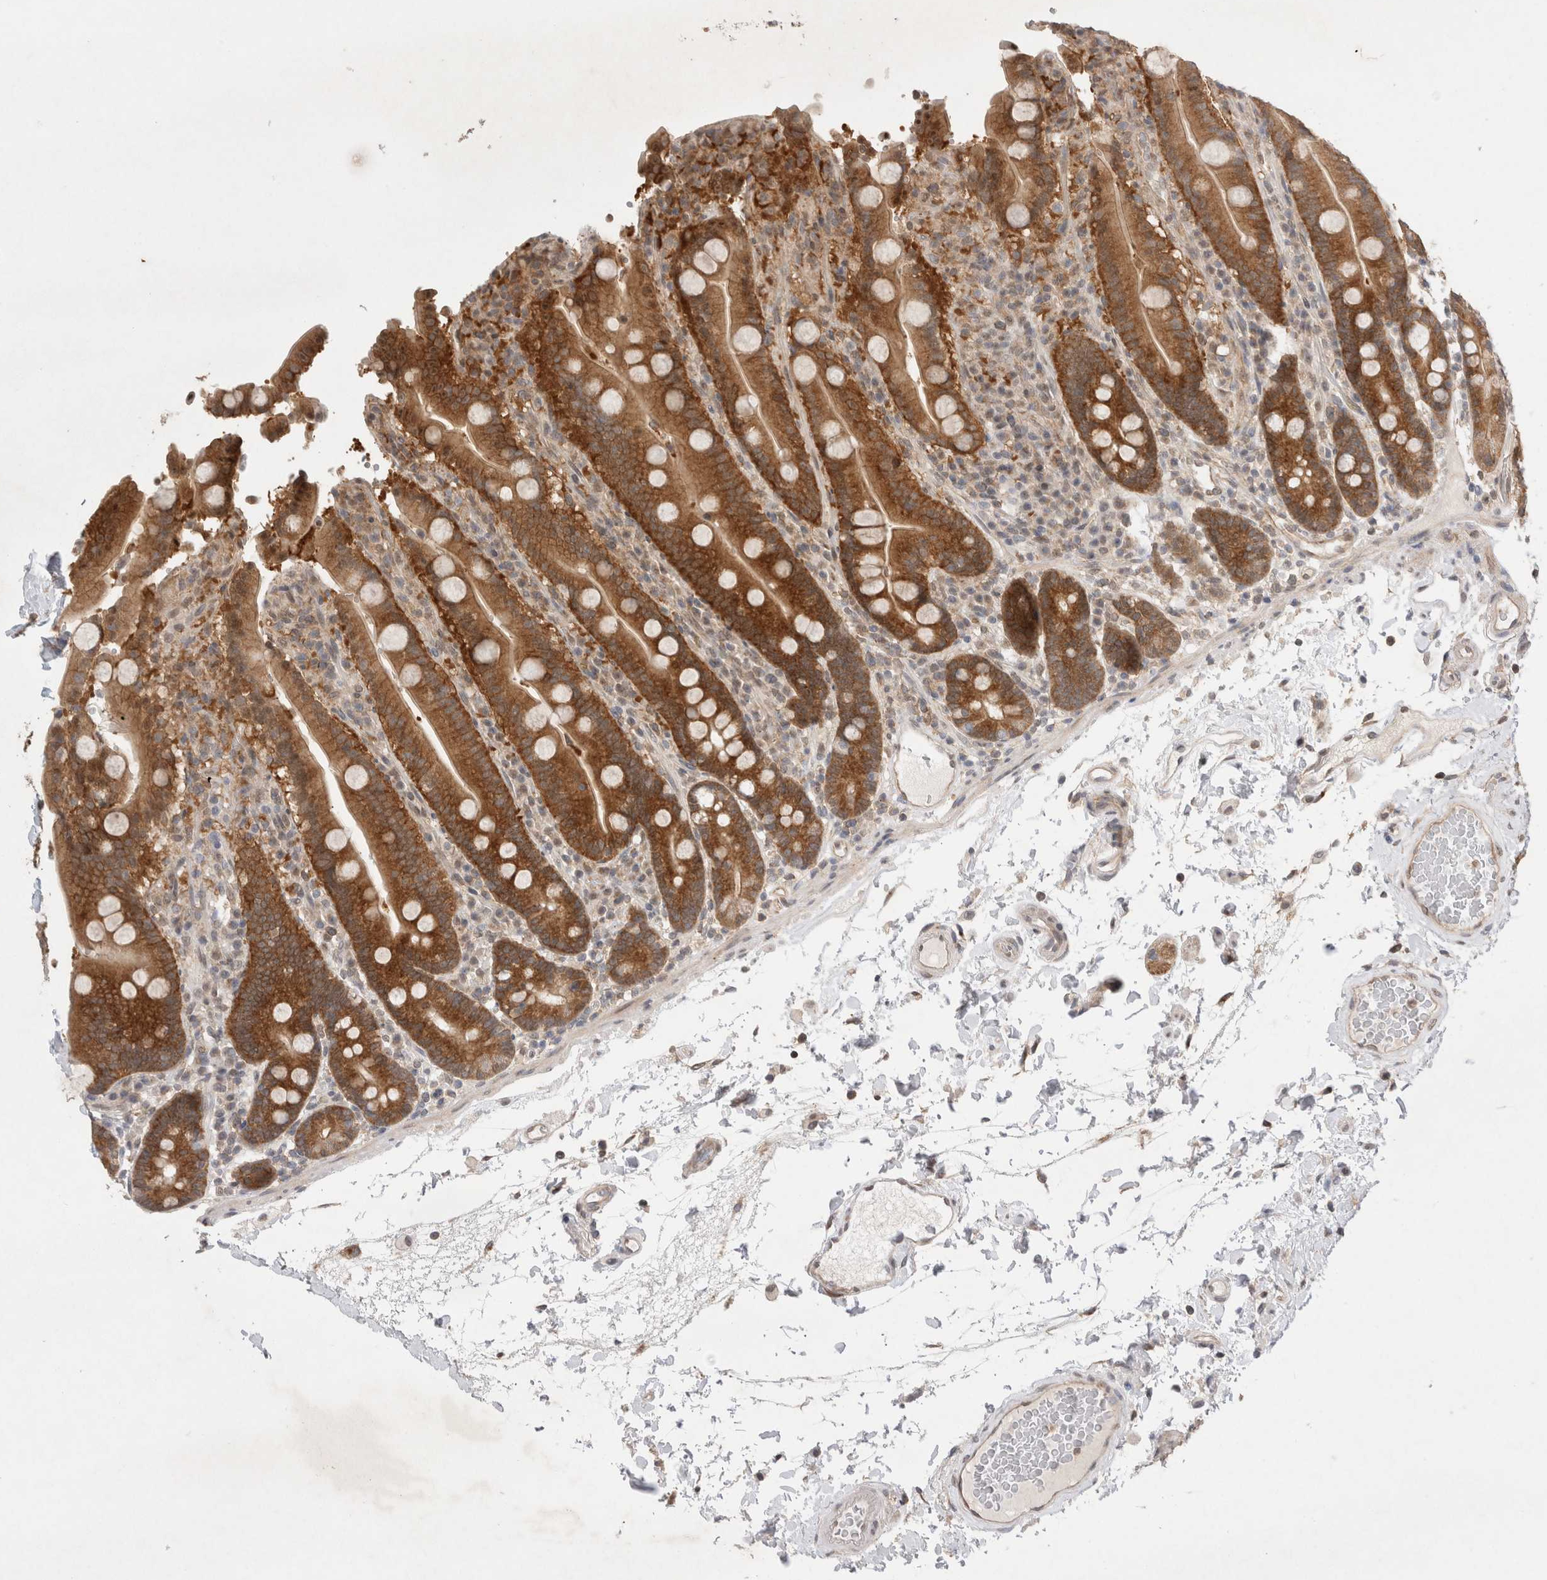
{"staining": {"intensity": "strong", "quantity": ">75%", "location": "cytoplasmic/membranous"}, "tissue": "duodenum", "cell_type": "Glandular cells", "image_type": "normal", "snomed": [{"axis": "morphology", "description": "Normal tissue, NOS"}, {"axis": "topography", "description": "Small intestine, NOS"}], "caption": "This histopathology image shows immunohistochemistry (IHC) staining of benign human duodenum, with high strong cytoplasmic/membranous expression in approximately >75% of glandular cells.", "gene": "WIPF2", "patient": {"sex": "female", "age": 71}}